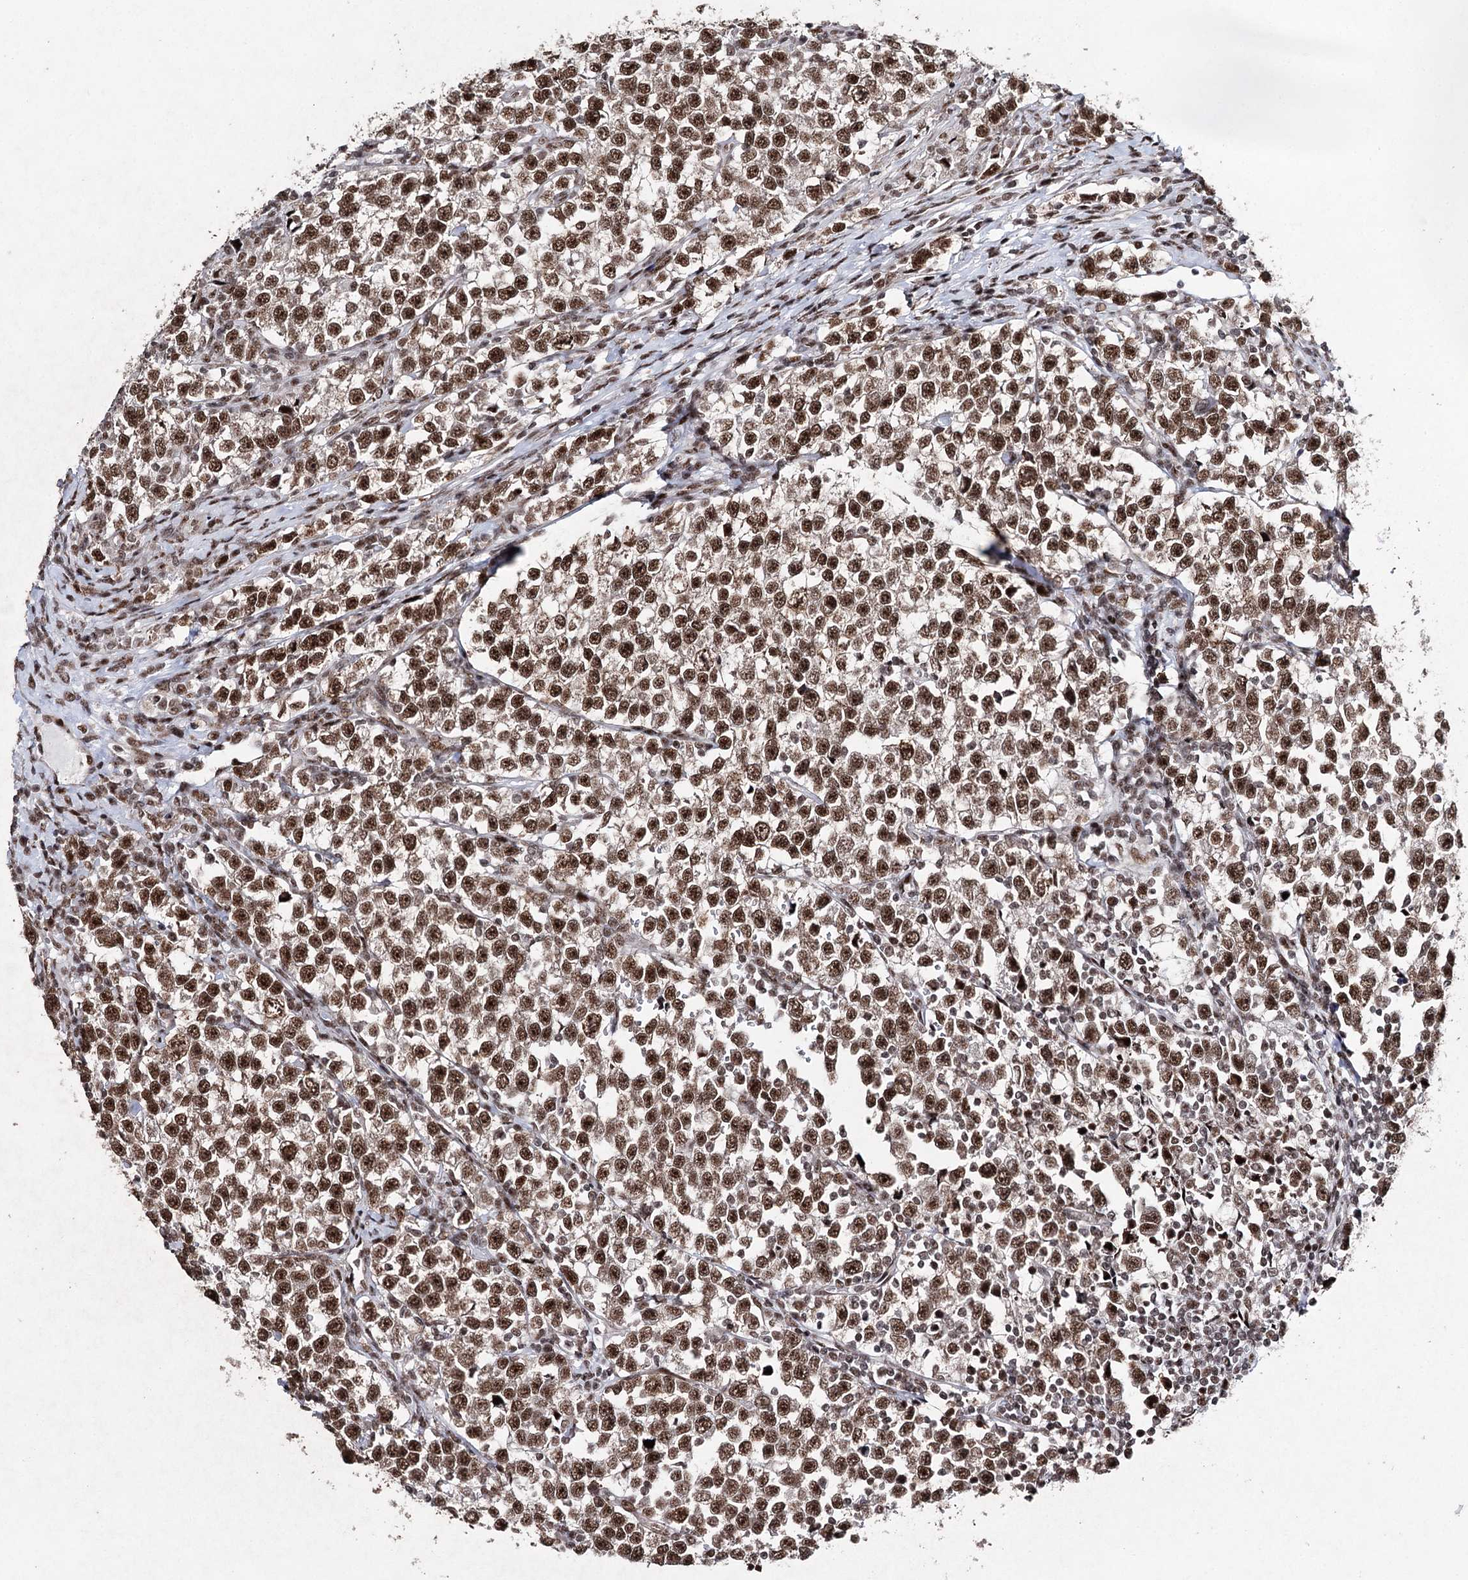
{"staining": {"intensity": "strong", "quantity": ">75%", "location": "nuclear"}, "tissue": "testis cancer", "cell_type": "Tumor cells", "image_type": "cancer", "snomed": [{"axis": "morphology", "description": "Normal tissue, NOS"}, {"axis": "morphology", "description": "Seminoma, NOS"}, {"axis": "topography", "description": "Testis"}], "caption": "The immunohistochemical stain shows strong nuclear positivity in tumor cells of testis cancer tissue.", "gene": "PDCD4", "patient": {"sex": "male", "age": 43}}